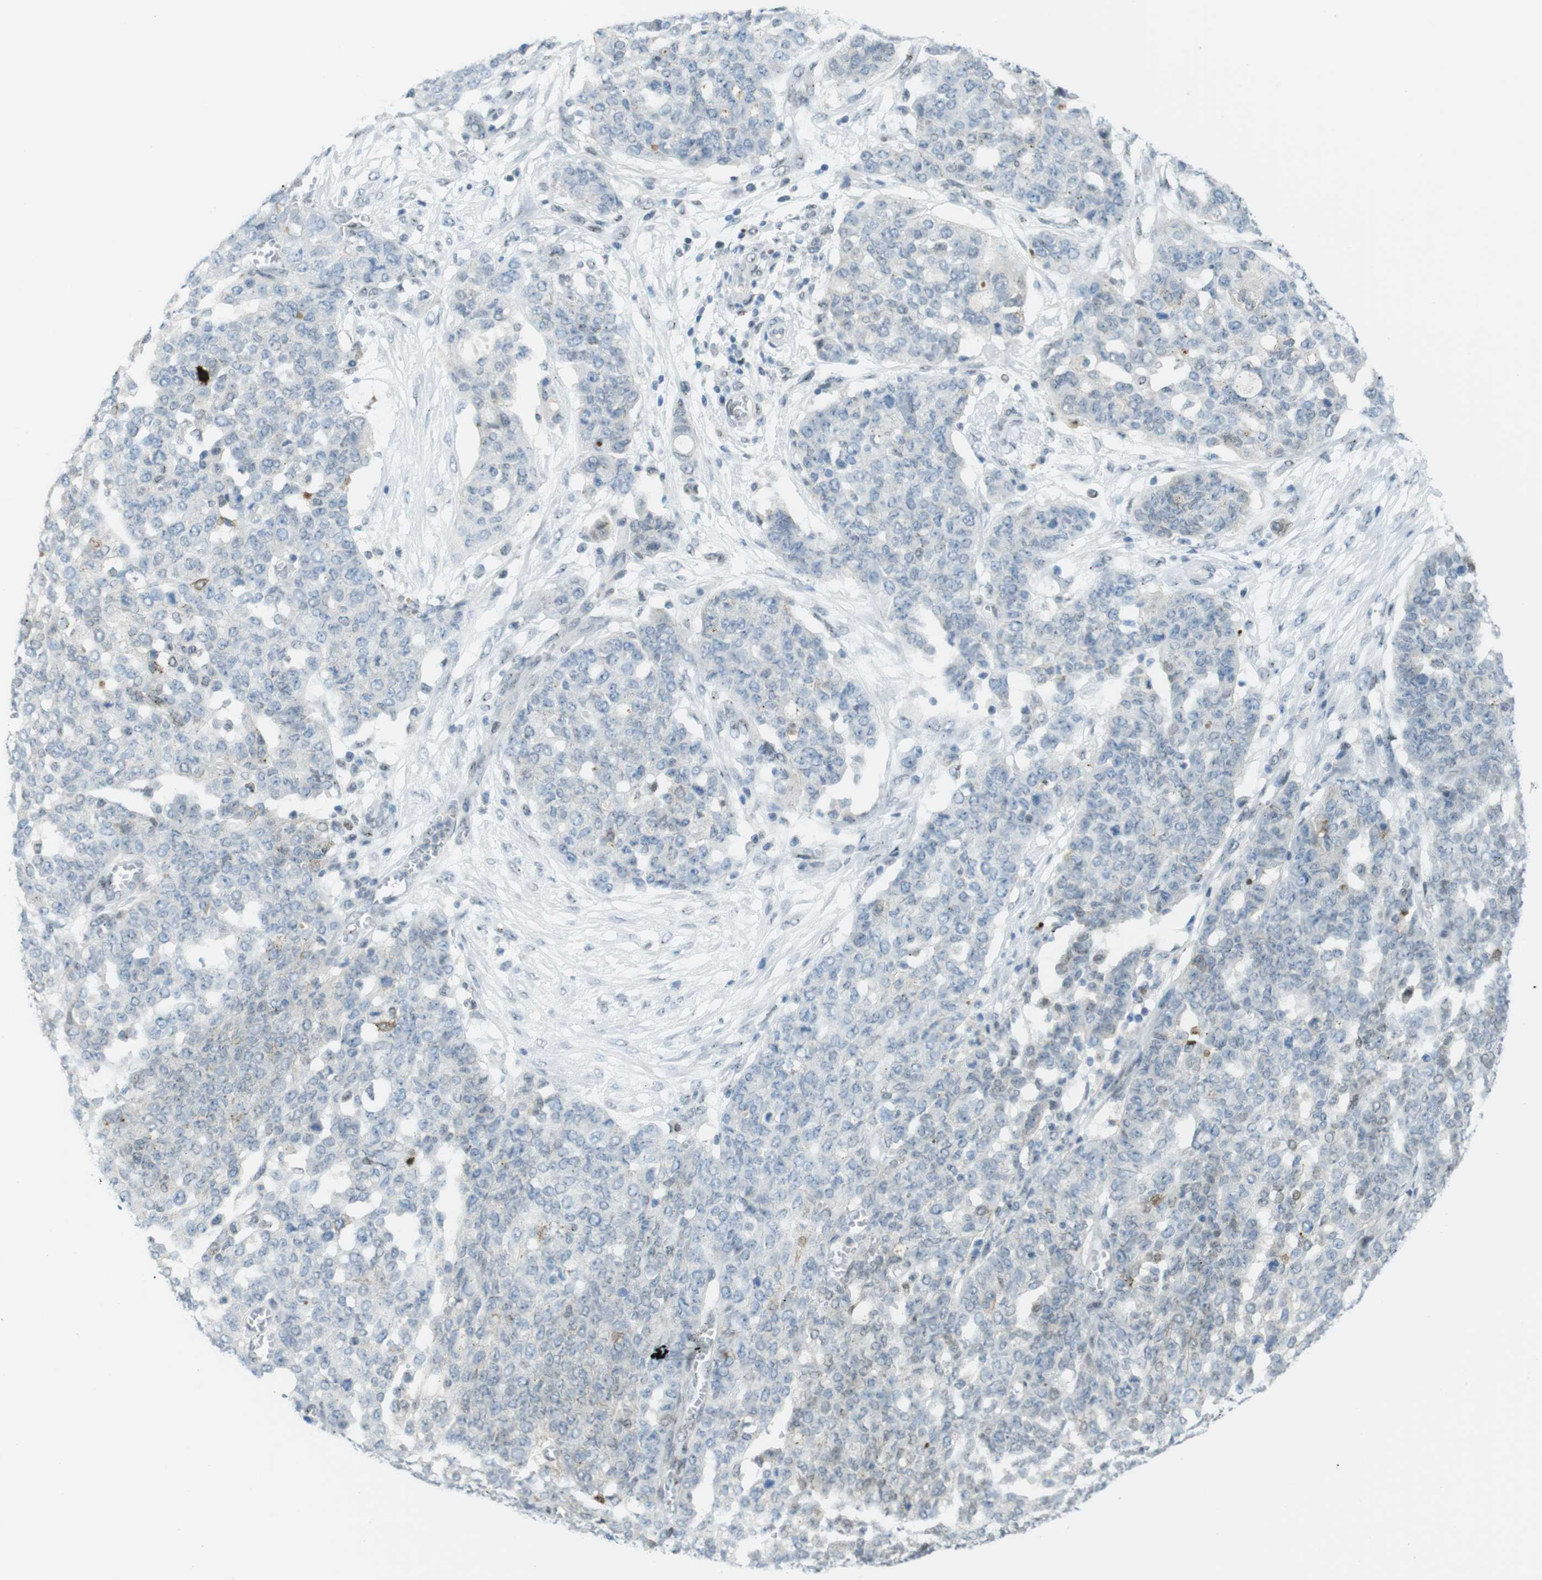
{"staining": {"intensity": "negative", "quantity": "none", "location": "none"}, "tissue": "ovarian cancer", "cell_type": "Tumor cells", "image_type": "cancer", "snomed": [{"axis": "morphology", "description": "Cystadenocarcinoma, serous, NOS"}, {"axis": "topography", "description": "Soft tissue"}, {"axis": "topography", "description": "Ovary"}], "caption": "Ovarian cancer (serous cystadenocarcinoma) was stained to show a protein in brown. There is no significant staining in tumor cells.", "gene": "UBB", "patient": {"sex": "female", "age": 57}}